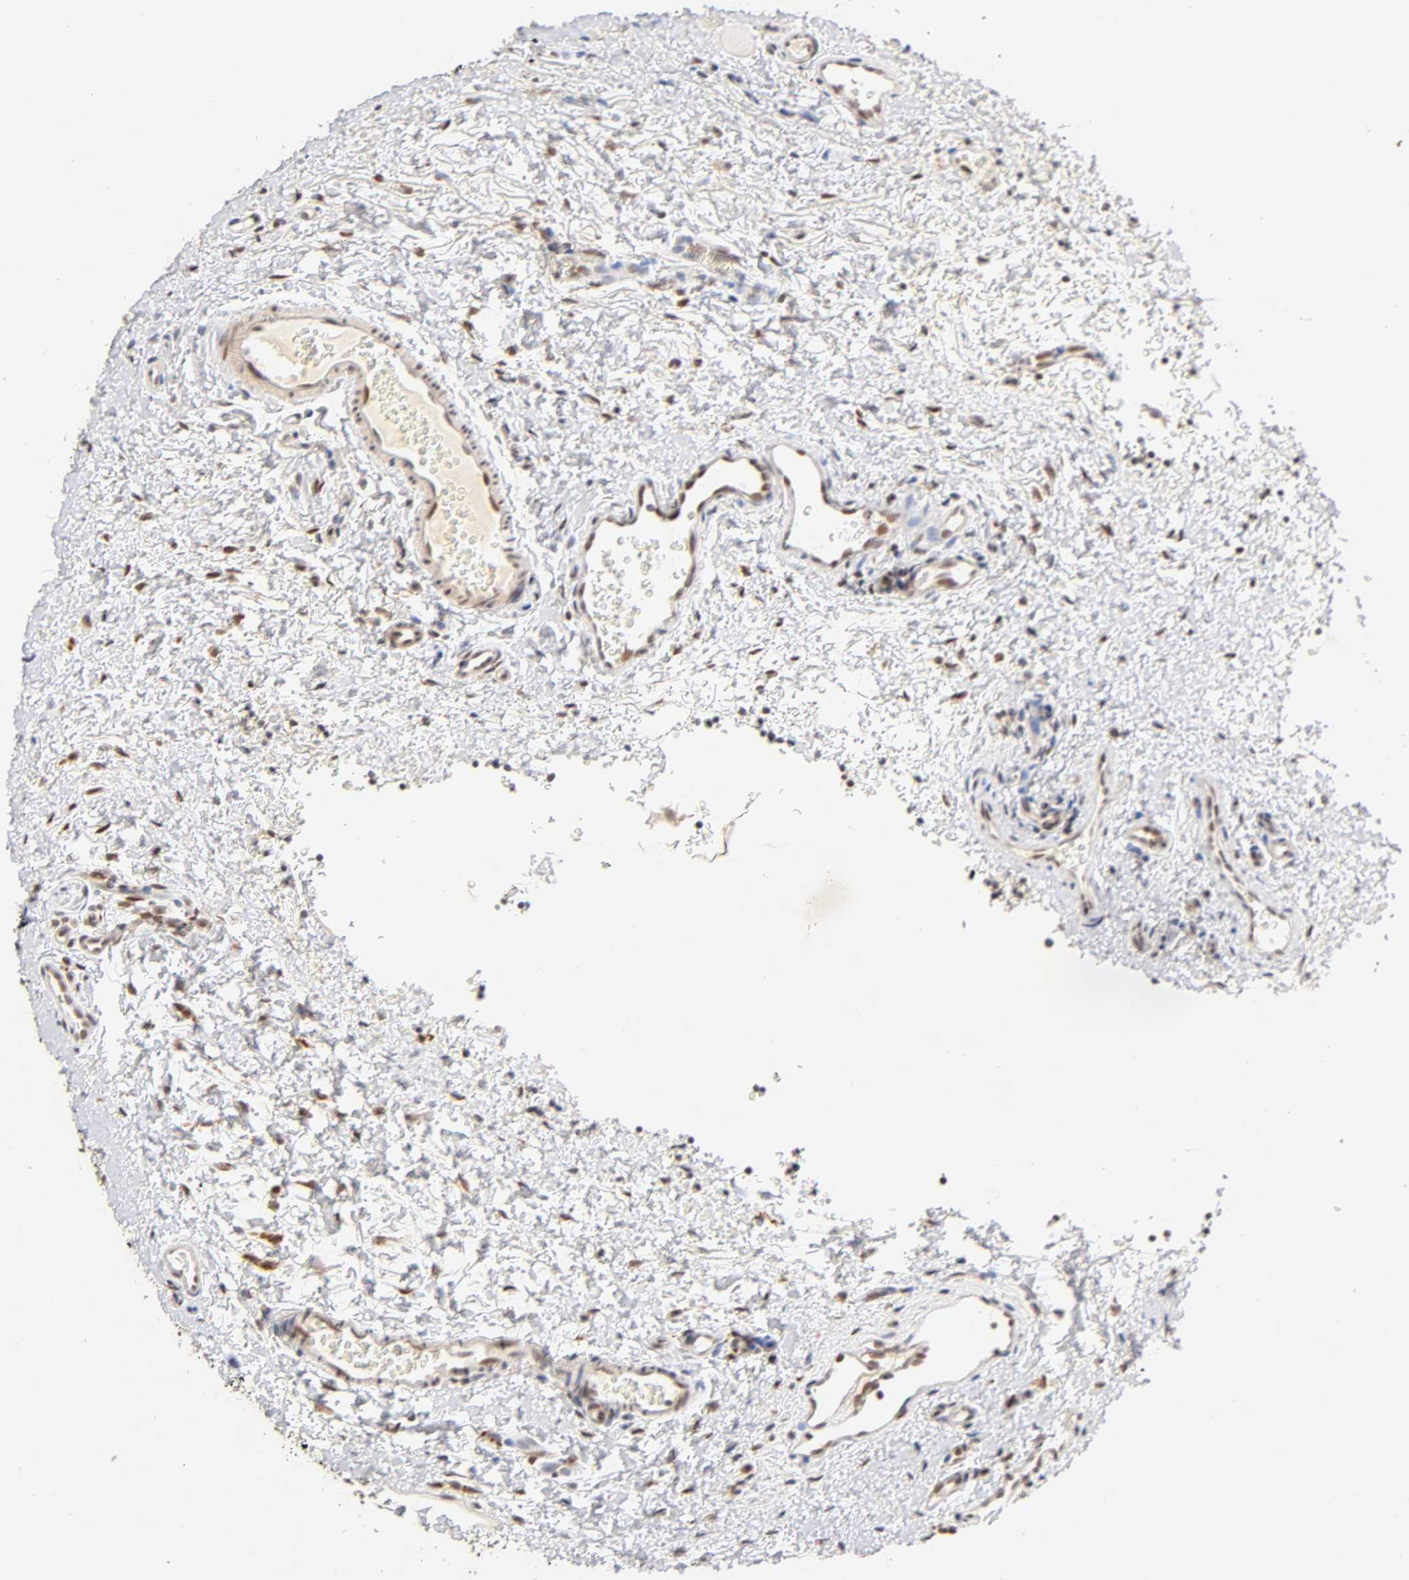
{"staining": {"intensity": "weak", "quantity": "<25%", "location": "cytoplasmic/membranous,nuclear"}, "tissue": "oral mucosa", "cell_type": "Squamous epithelial cells", "image_type": "normal", "snomed": [{"axis": "morphology", "description": "Normal tissue, NOS"}, {"axis": "topography", "description": "Oral tissue"}], "caption": "DAB immunohistochemical staining of normal oral mucosa shows no significant expression in squamous epithelial cells.", "gene": "TAF10", "patient": {"sex": "male", "age": 20}}